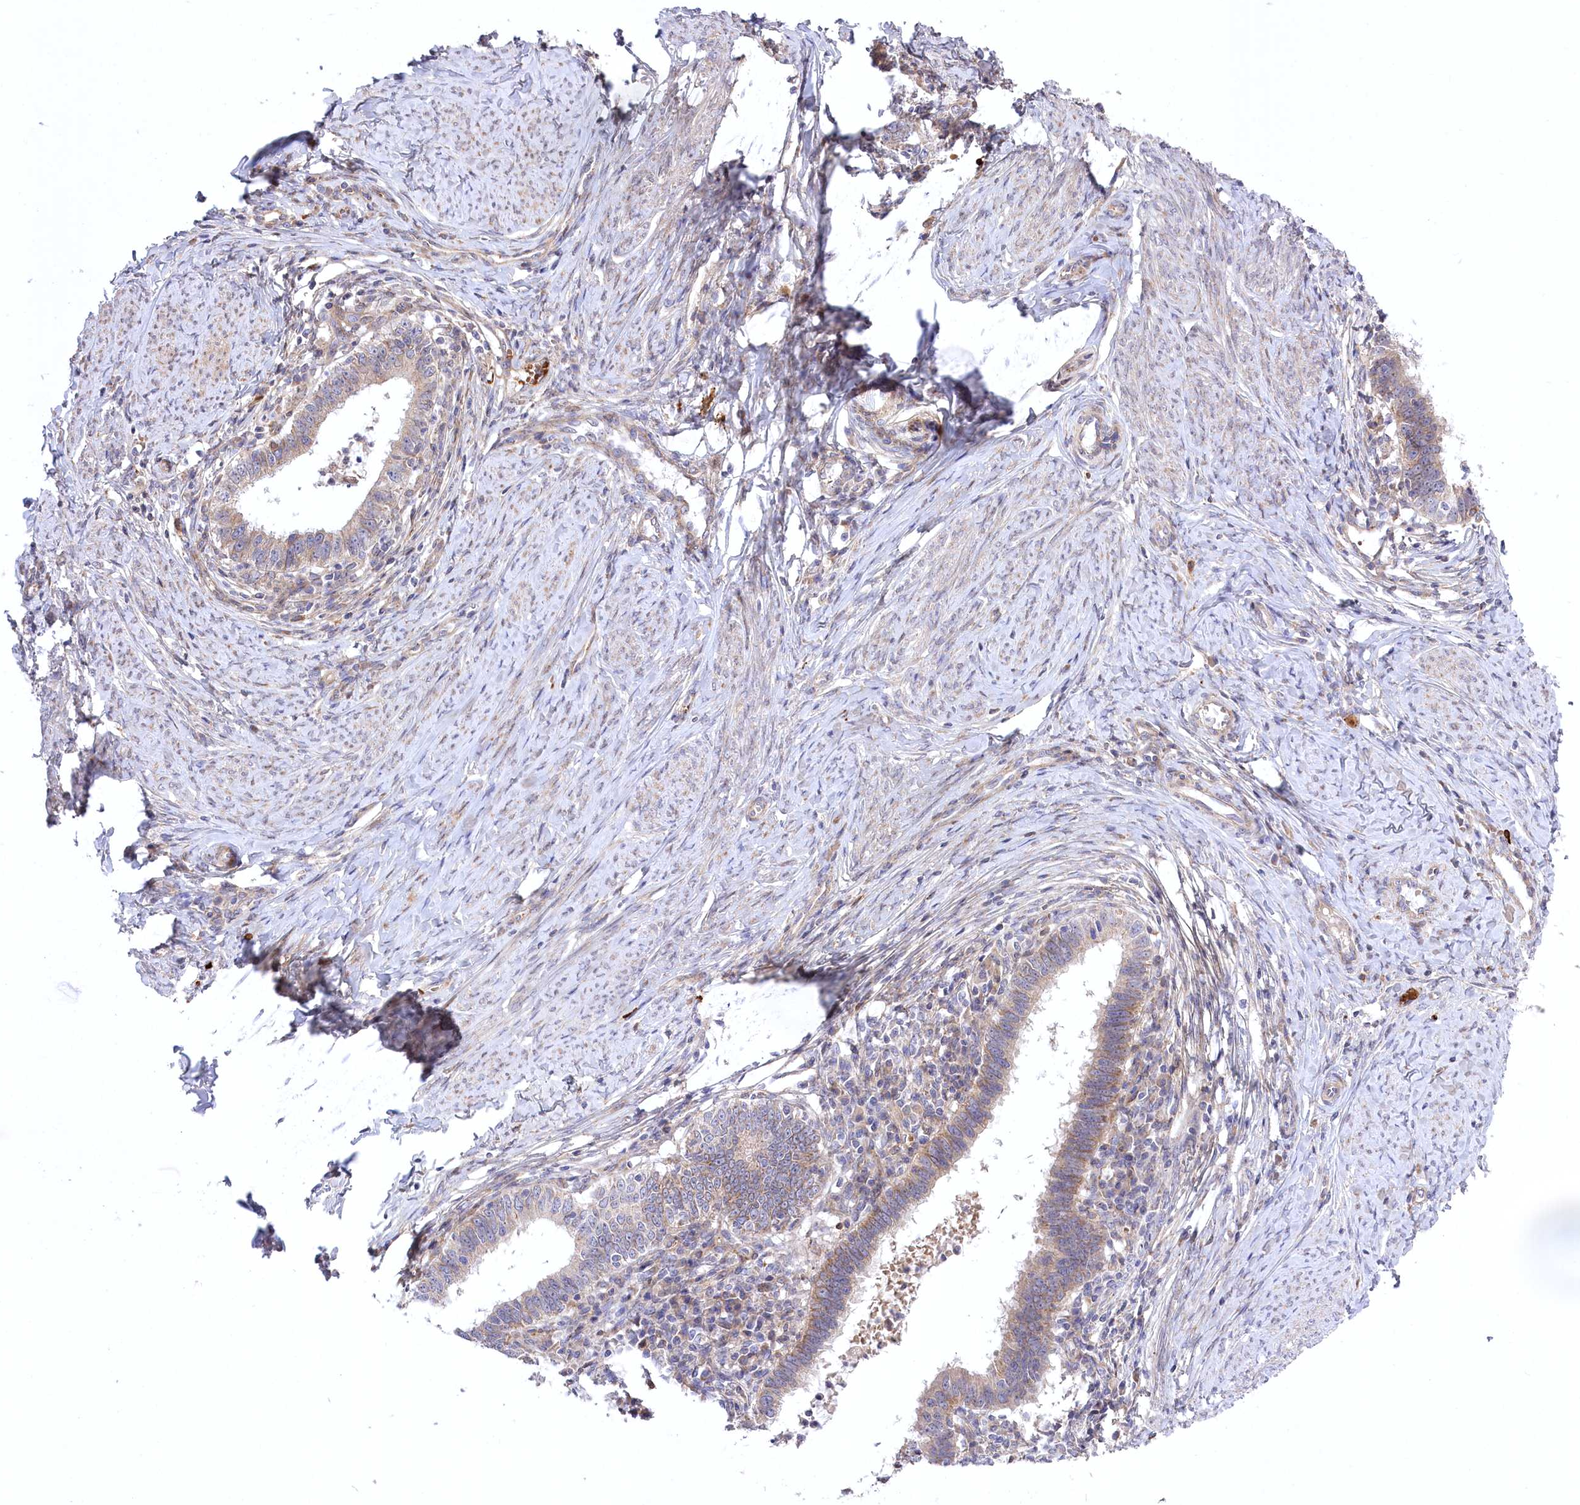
{"staining": {"intensity": "weak", "quantity": "<25%", "location": "cytoplasmic/membranous"}, "tissue": "cervical cancer", "cell_type": "Tumor cells", "image_type": "cancer", "snomed": [{"axis": "morphology", "description": "Adenocarcinoma, NOS"}, {"axis": "topography", "description": "Cervix"}], "caption": "High power microscopy image of an immunohistochemistry histopathology image of cervical adenocarcinoma, revealing no significant expression in tumor cells.", "gene": "TRUB1", "patient": {"sex": "female", "age": 36}}